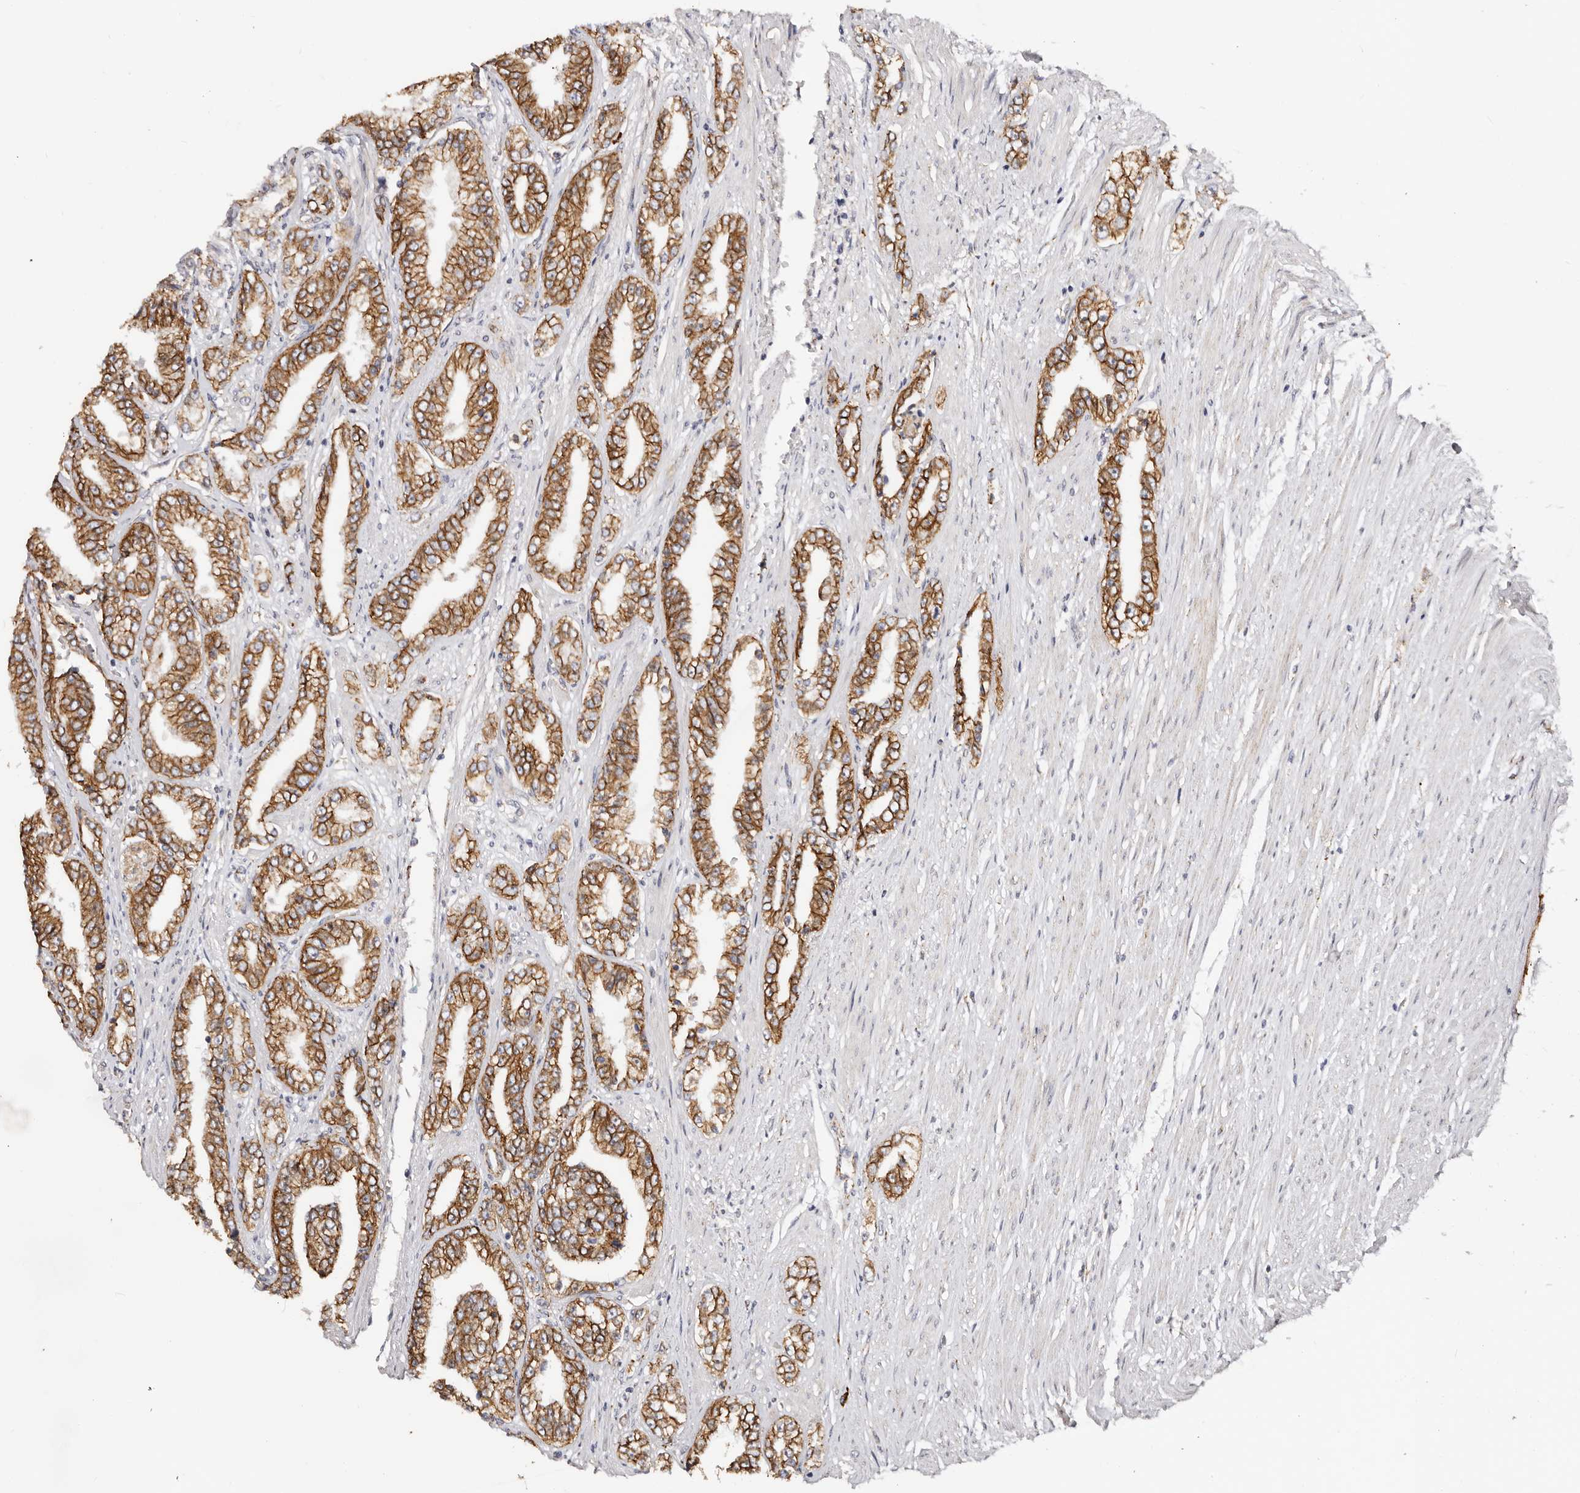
{"staining": {"intensity": "strong", "quantity": ">75%", "location": "cytoplasmic/membranous"}, "tissue": "prostate cancer", "cell_type": "Tumor cells", "image_type": "cancer", "snomed": [{"axis": "morphology", "description": "Adenocarcinoma, High grade"}, {"axis": "topography", "description": "Prostate"}], "caption": "The photomicrograph displays staining of prostate high-grade adenocarcinoma, revealing strong cytoplasmic/membranous protein expression (brown color) within tumor cells. Using DAB (brown) and hematoxylin (blue) stains, captured at high magnification using brightfield microscopy.", "gene": "CTNNB1", "patient": {"sex": "male", "age": 71}}